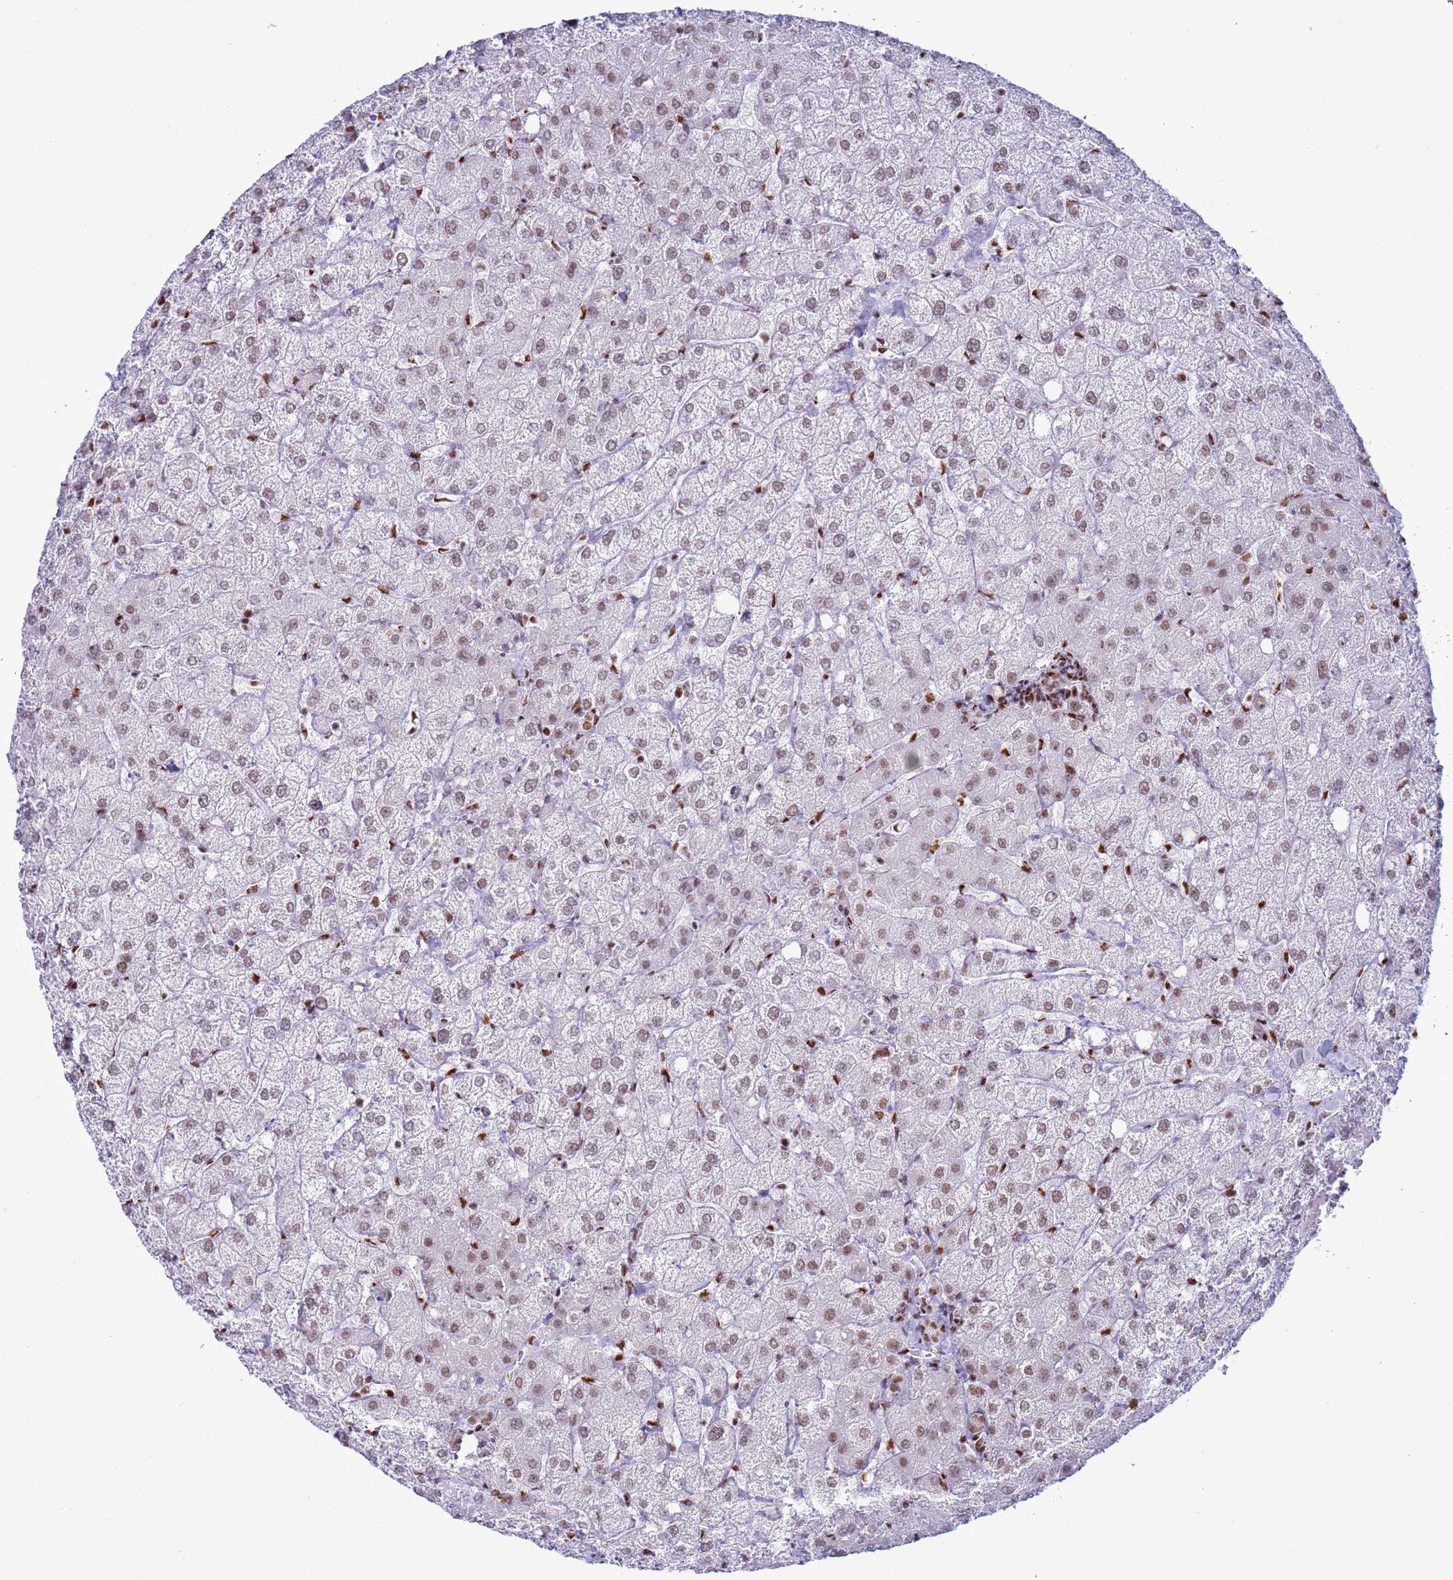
{"staining": {"intensity": "weak", "quantity": "25%-75%", "location": "nuclear"}, "tissue": "liver", "cell_type": "Cholangiocytes", "image_type": "normal", "snomed": [{"axis": "morphology", "description": "Normal tissue, NOS"}, {"axis": "topography", "description": "Liver"}], "caption": "Liver stained with DAB (3,3'-diaminobenzidine) immunohistochemistry displays low levels of weak nuclear expression in about 25%-75% of cholangiocytes.", "gene": "RALY", "patient": {"sex": "female", "age": 54}}